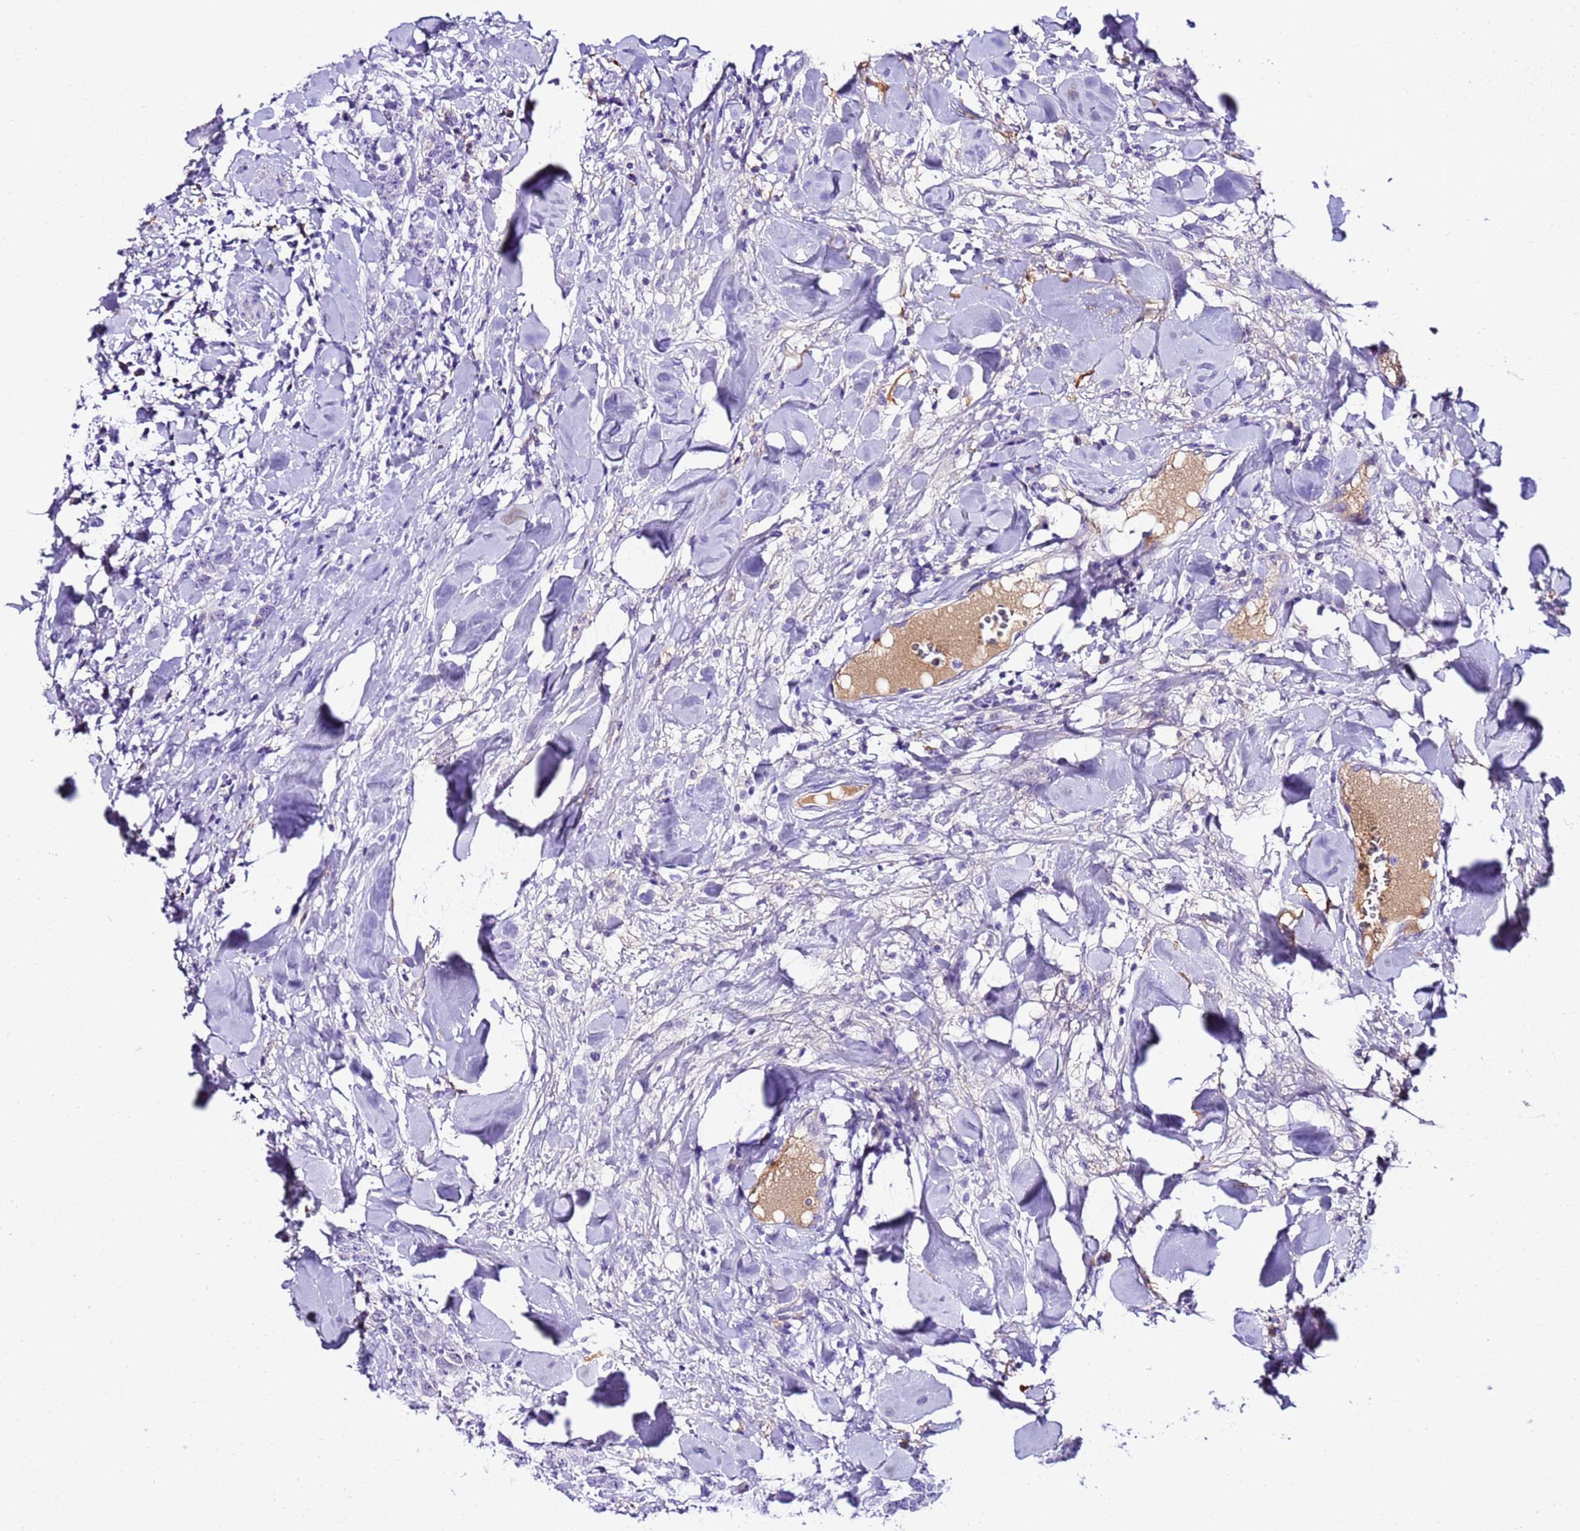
{"staining": {"intensity": "negative", "quantity": "none", "location": "none"}, "tissue": "breast cancer", "cell_type": "Tumor cells", "image_type": "cancer", "snomed": [{"axis": "morphology", "description": "Duct carcinoma"}, {"axis": "topography", "description": "Breast"}], "caption": "An IHC image of breast cancer is shown. There is no staining in tumor cells of breast cancer.", "gene": "CFHR2", "patient": {"sex": "female", "age": 40}}